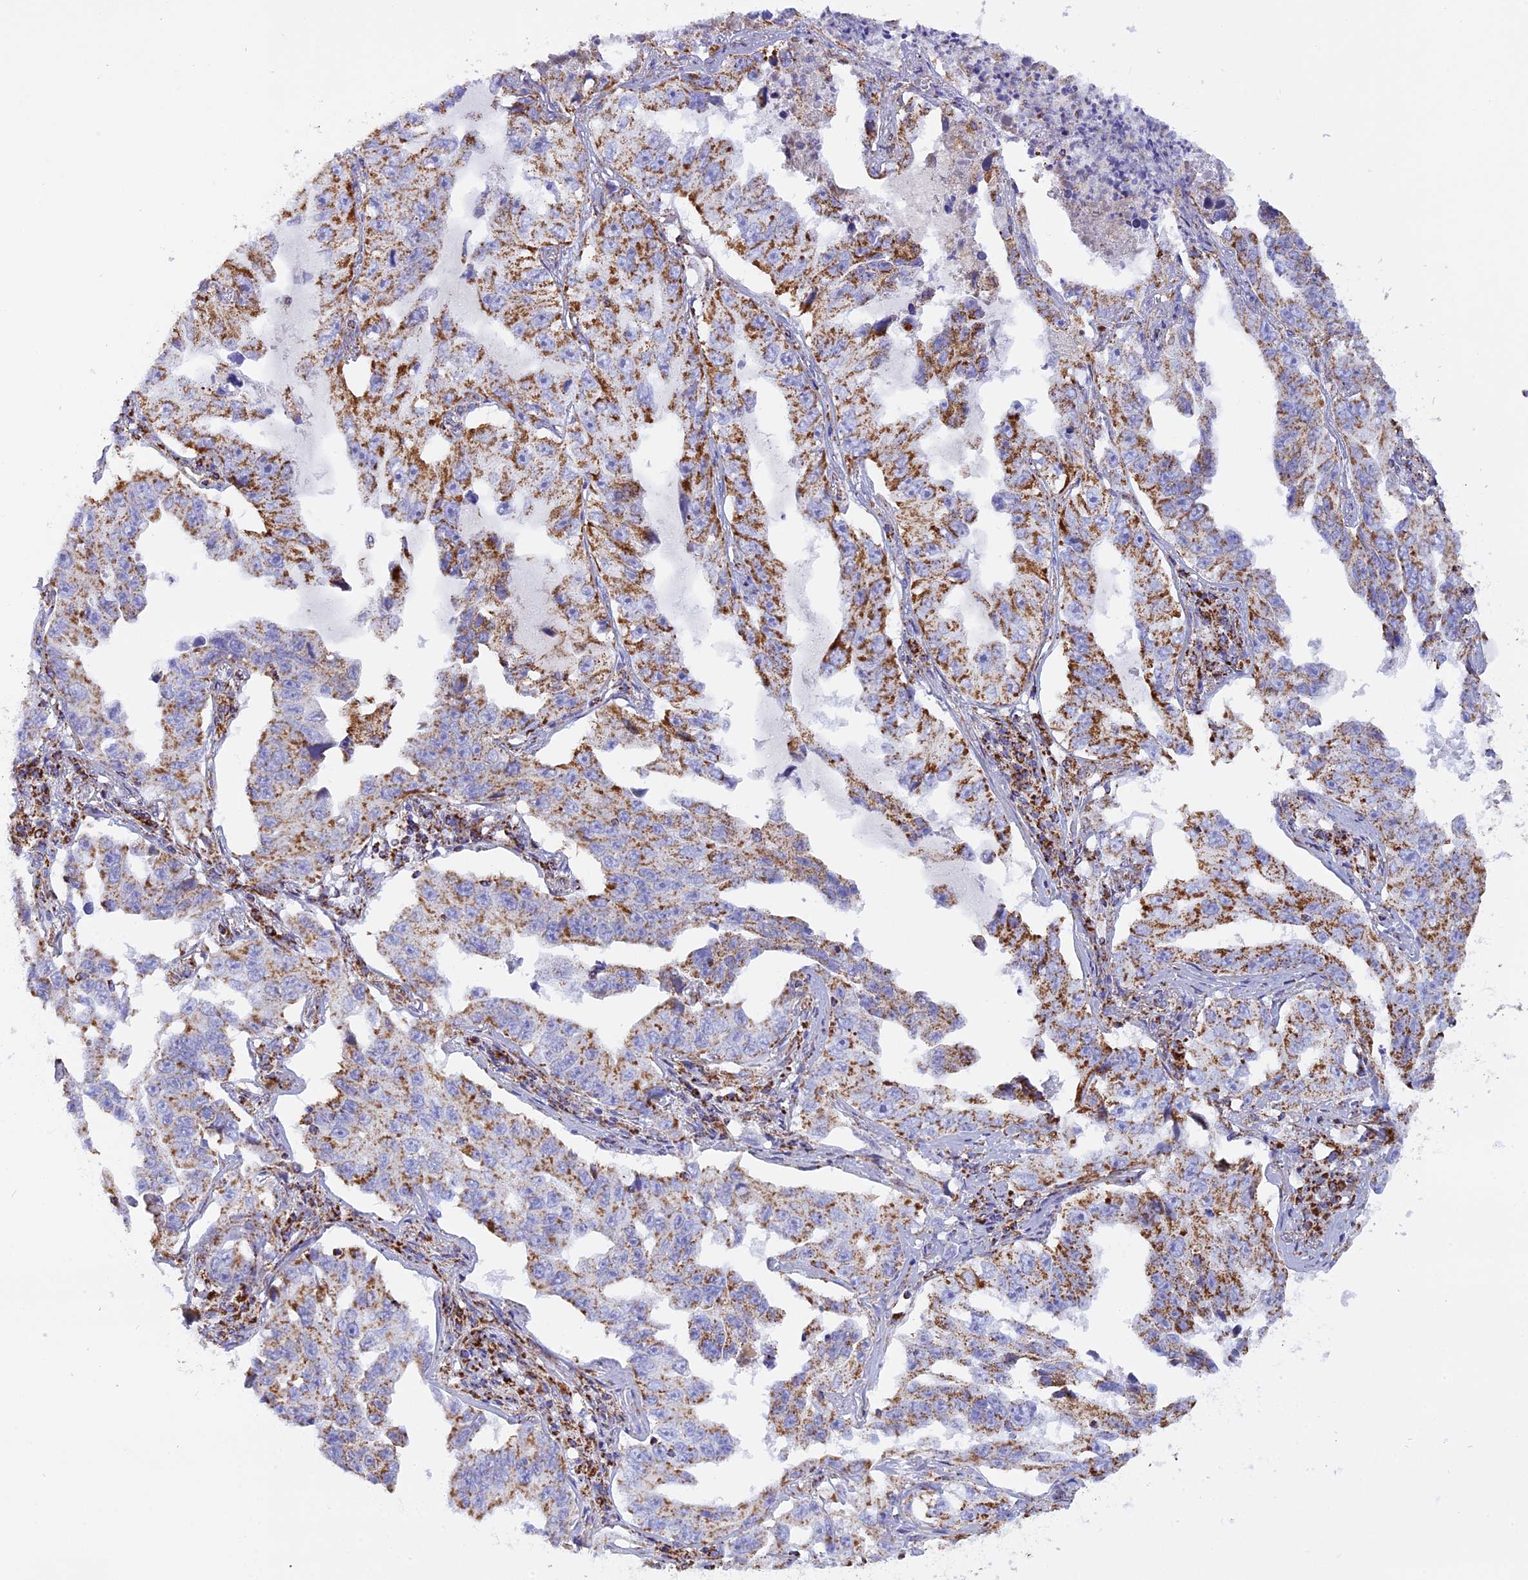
{"staining": {"intensity": "moderate", "quantity": ">75%", "location": "cytoplasmic/membranous"}, "tissue": "lung cancer", "cell_type": "Tumor cells", "image_type": "cancer", "snomed": [{"axis": "morphology", "description": "Adenocarcinoma, NOS"}, {"axis": "topography", "description": "Lung"}], "caption": "IHC micrograph of neoplastic tissue: lung adenocarcinoma stained using IHC exhibits medium levels of moderate protein expression localized specifically in the cytoplasmic/membranous of tumor cells, appearing as a cytoplasmic/membranous brown color.", "gene": "KCNG1", "patient": {"sex": "female", "age": 51}}